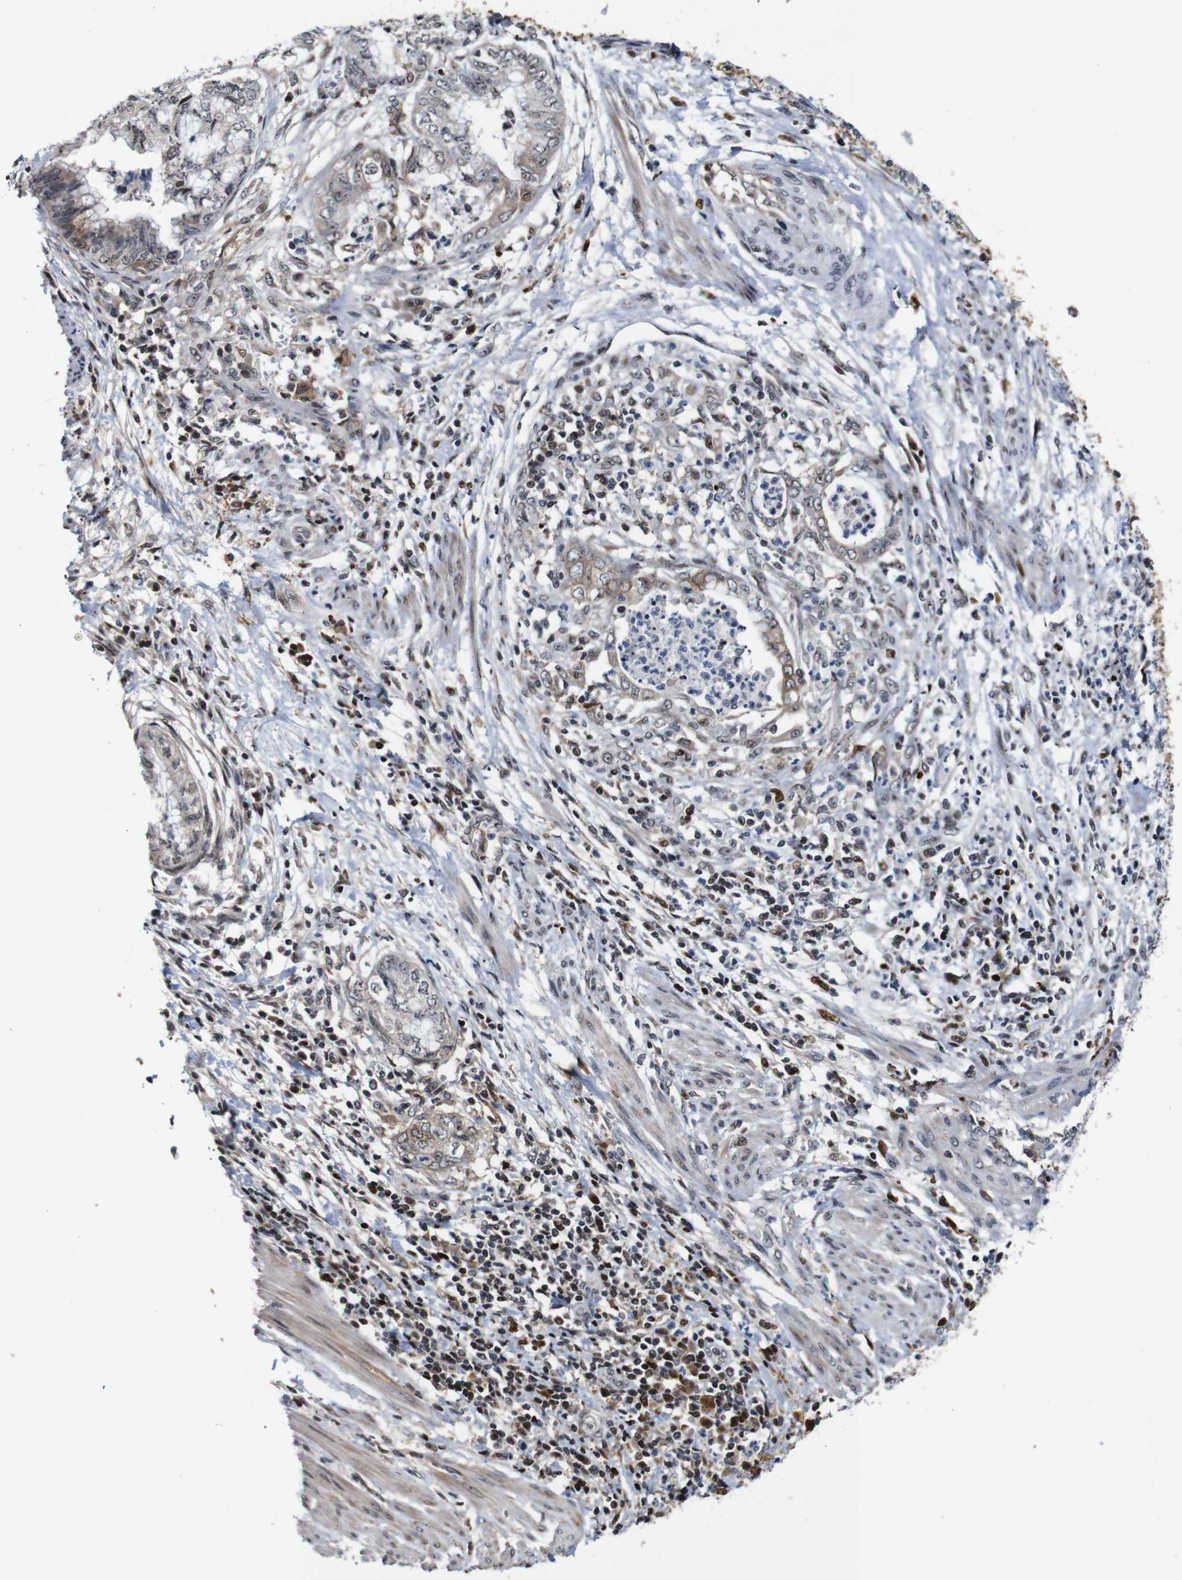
{"staining": {"intensity": "weak", "quantity": ">75%", "location": "cytoplasmic/membranous,nuclear"}, "tissue": "endometrial cancer", "cell_type": "Tumor cells", "image_type": "cancer", "snomed": [{"axis": "morphology", "description": "Necrosis, NOS"}, {"axis": "morphology", "description": "Adenocarcinoma, NOS"}, {"axis": "topography", "description": "Endometrium"}], "caption": "This image reveals immunohistochemistry (IHC) staining of endometrial adenocarcinoma, with low weak cytoplasmic/membranous and nuclear staining in approximately >75% of tumor cells.", "gene": "MYC", "patient": {"sex": "female", "age": 79}}